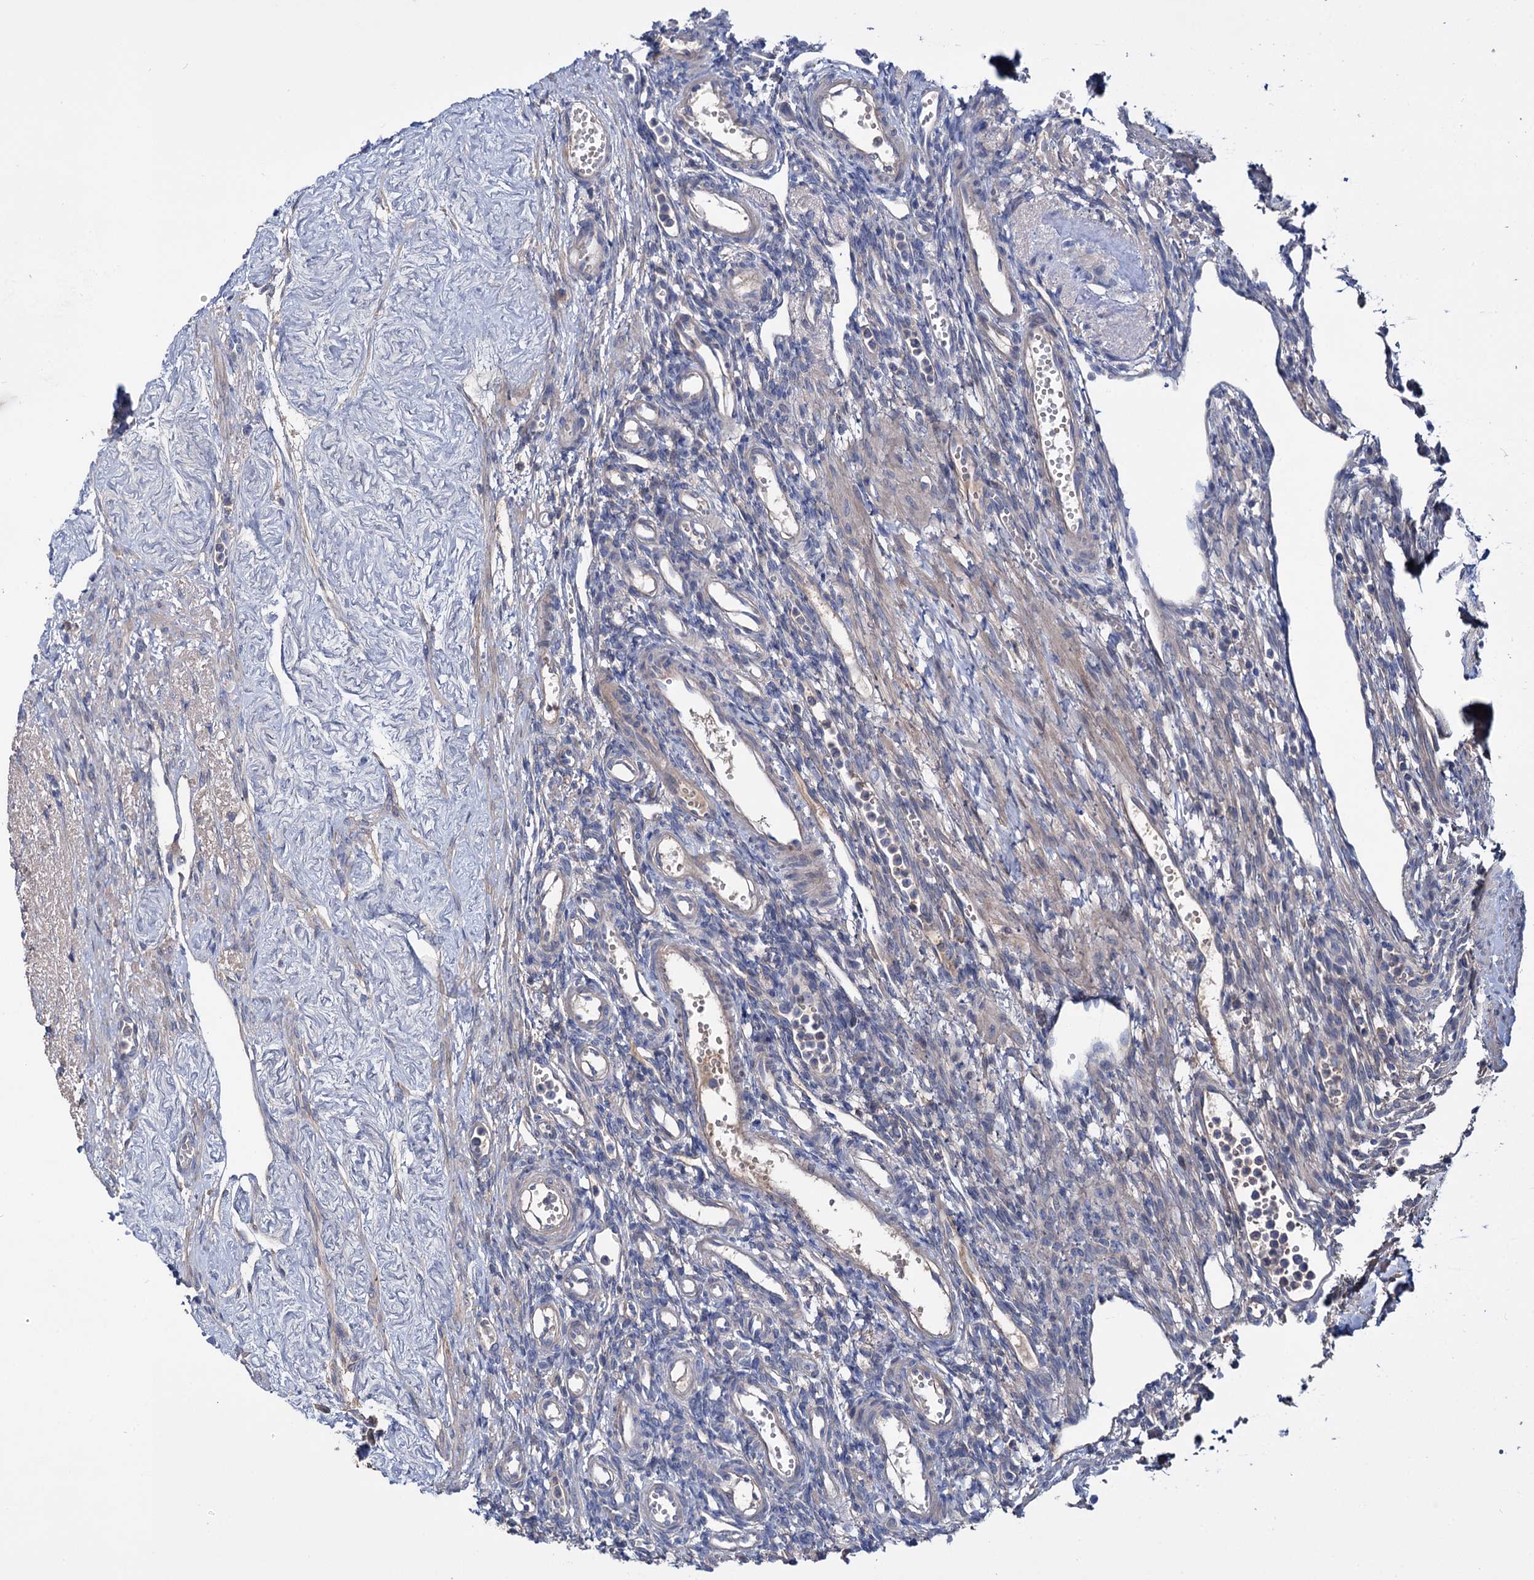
{"staining": {"intensity": "negative", "quantity": "none", "location": "none"}, "tissue": "ovary", "cell_type": "Ovarian stroma cells", "image_type": "normal", "snomed": [{"axis": "morphology", "description": "Normal tissue, NOS"}, {"axis": "morphology", "description": "Cyst, NOS"}, {"axis": "topography", "description": "Ovary"}], "caption": "Protein analysis of benign ovary shows no significant staining in ovarian stroma cells.", "gene": "PPP1R32", "patient": {"sex": "female", "age": 33}}